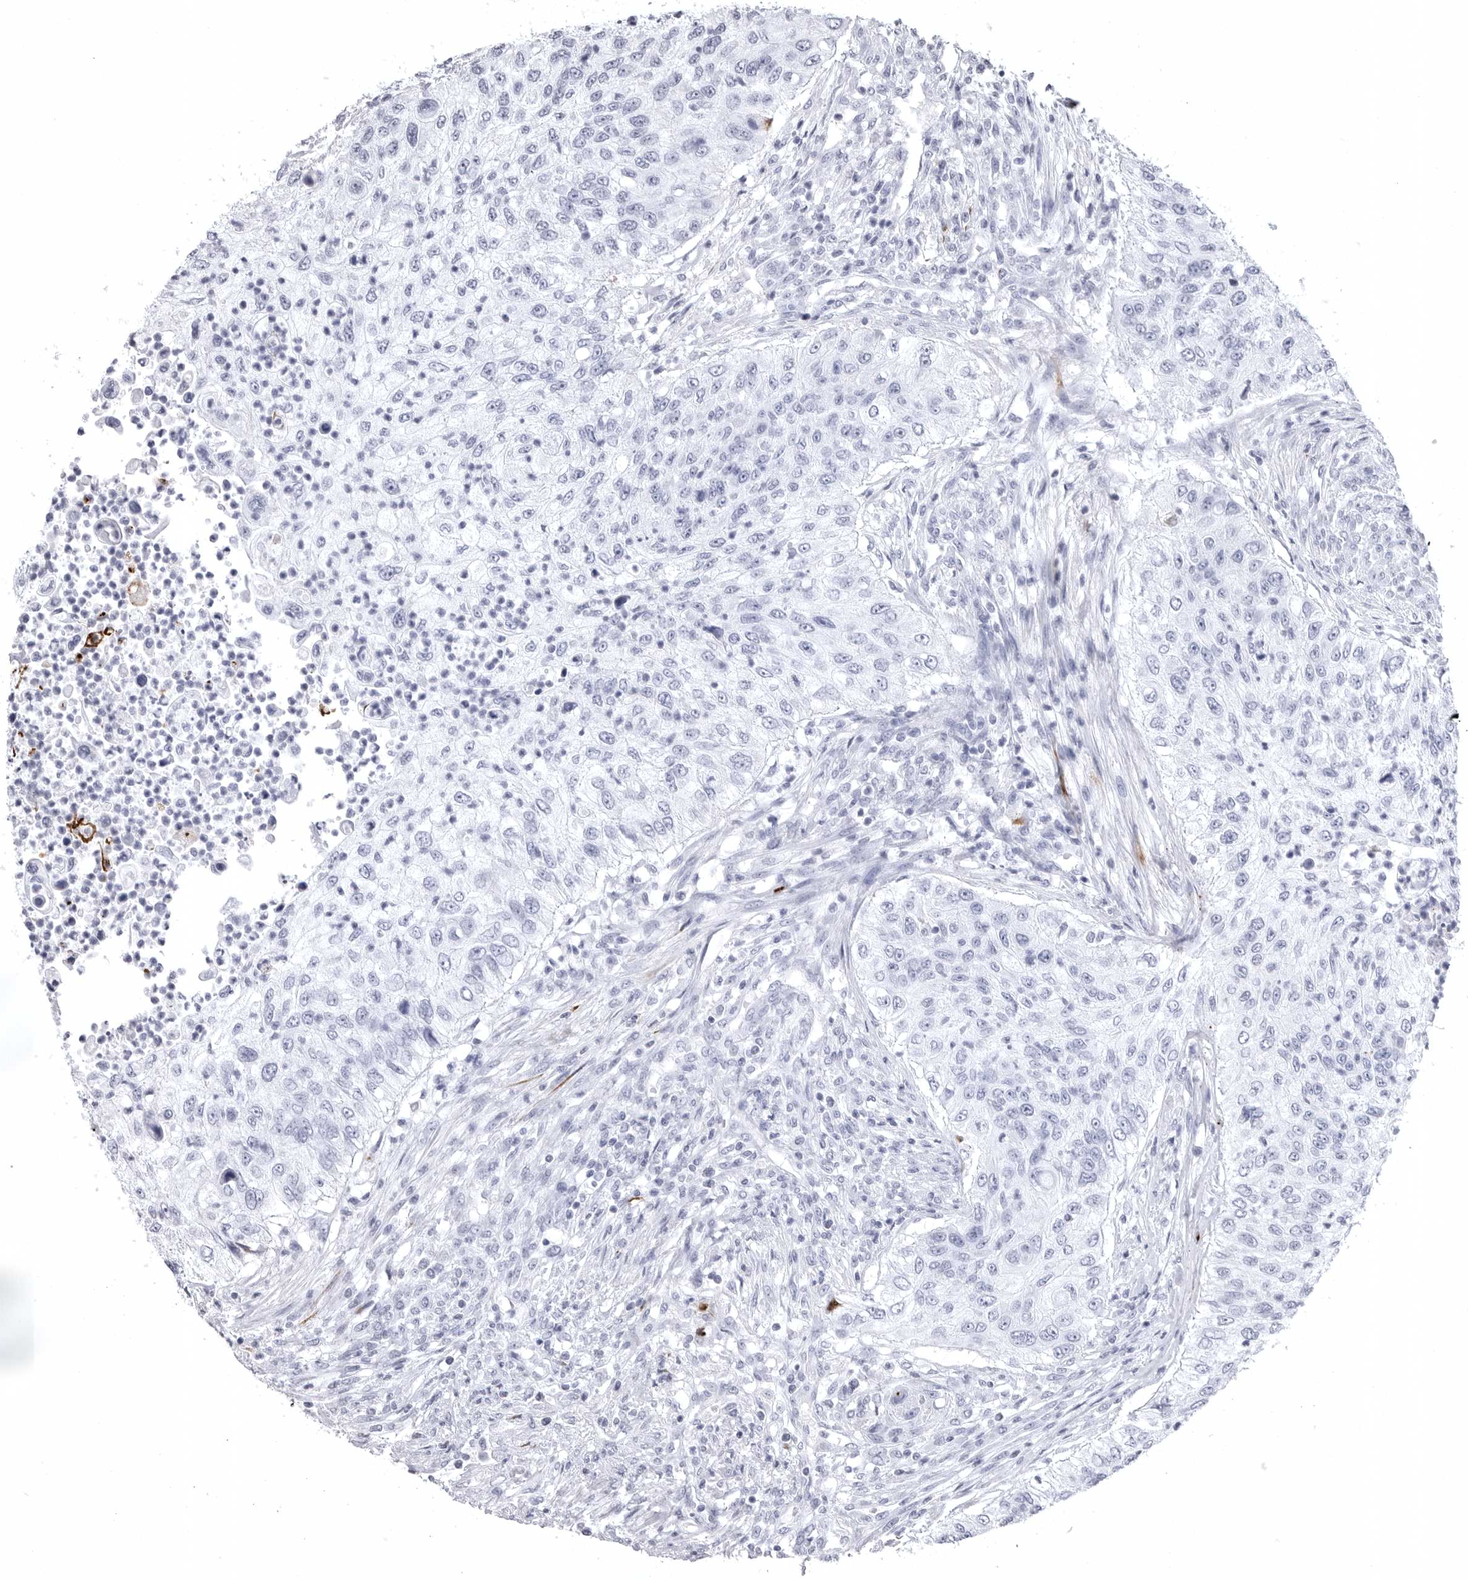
{"staining": {"intensity": "negative", "quantity": "none", "location": "none"}, "tissue": "urothelial cancer", "cell_type": "Tumor cells", "image_type": "cancer", "snomed": [{"axis": "morphology", "description": "Urothelial carcinoma, High grade"}, {"axis": "topography", "description": "Urinary bladder"}], "caption": "A micrograph of urothelial carcinoma (high-grade) stained for a protein shows no brown staining in tumor cells.", "gene": "COL26A1", "patient": {"sex": "female", "age": 60}}